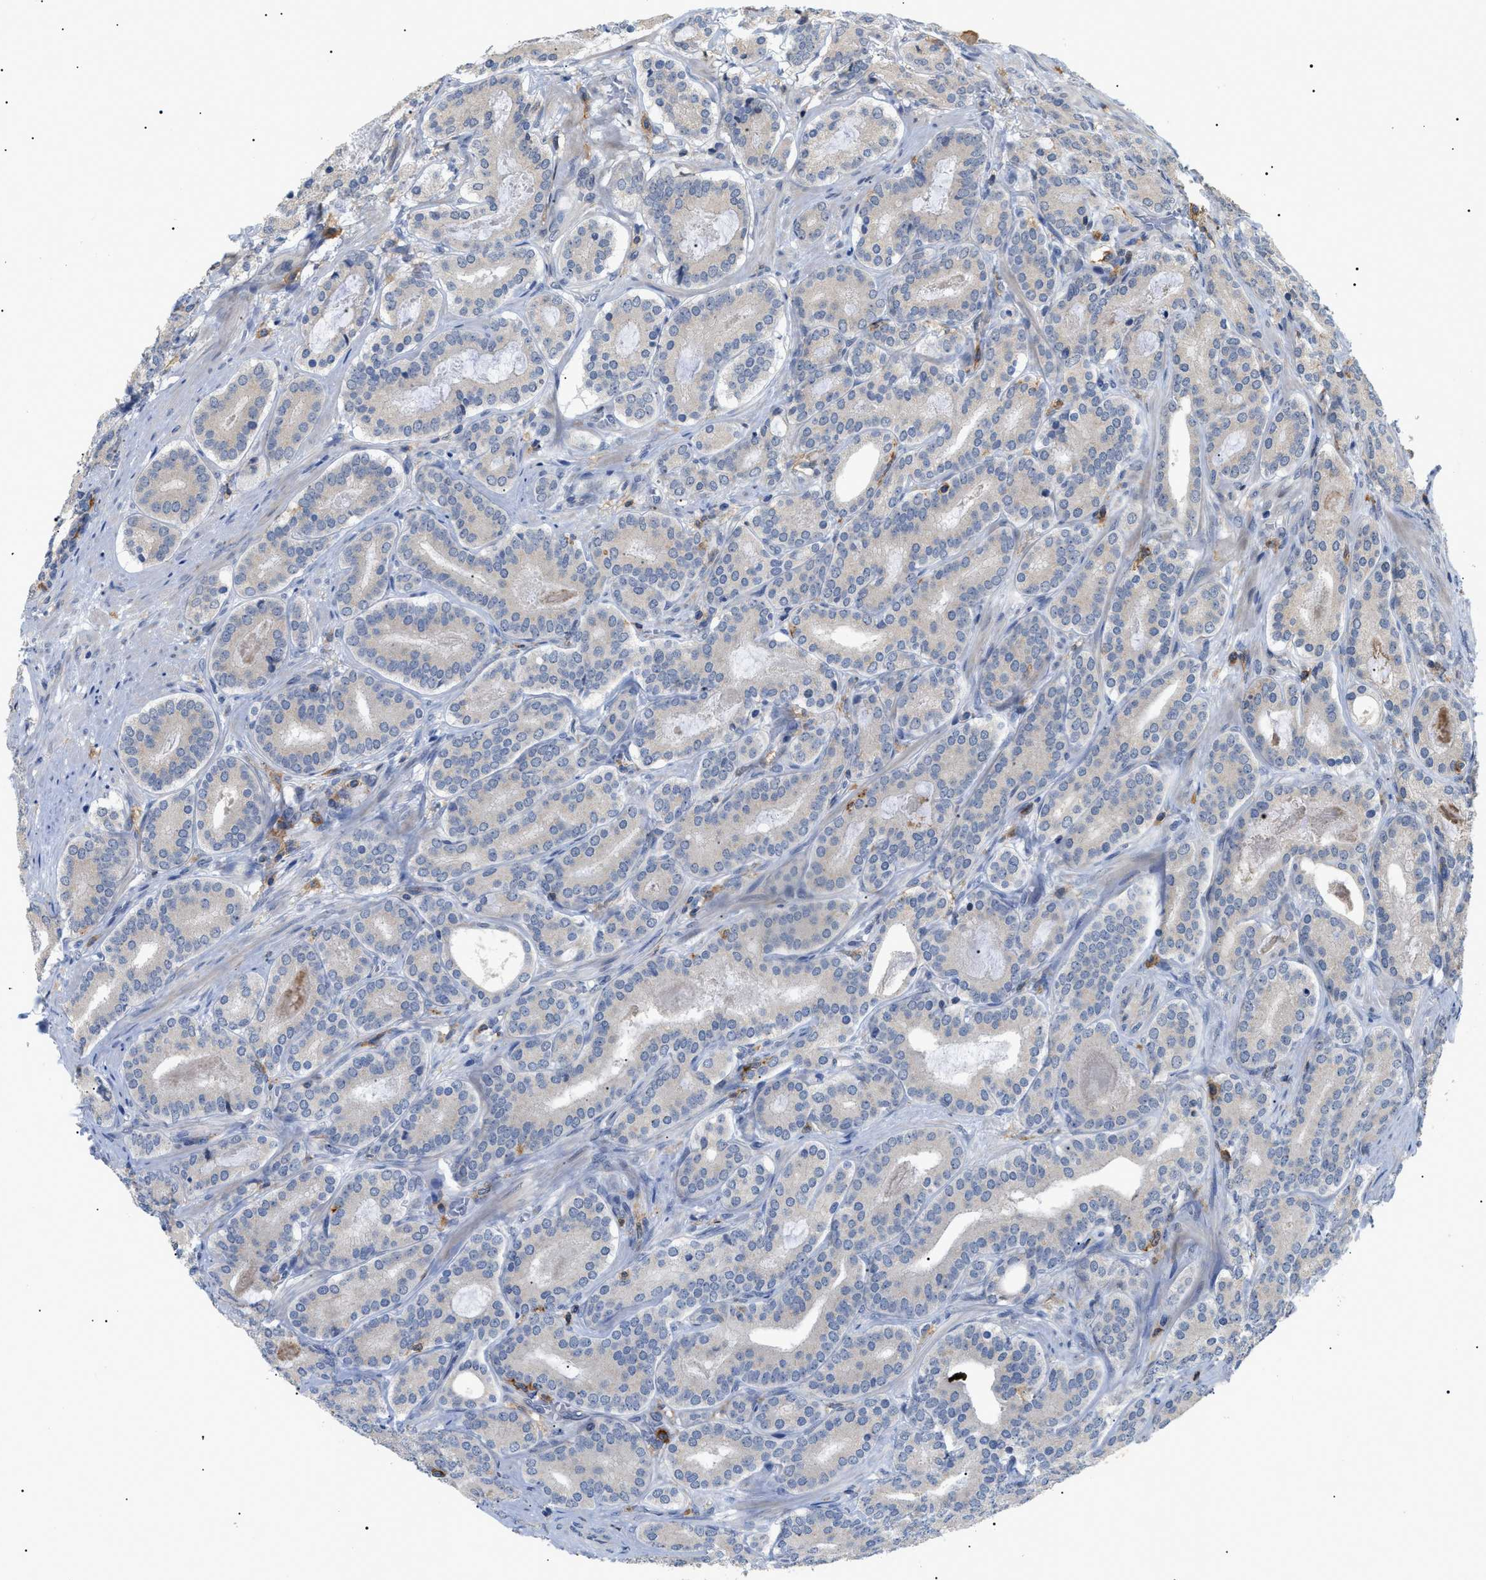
{"staining": {"intensity": "negative", "quantity": "none", "location": "none"}, "tissue": "prostate cancer", "cell_type": "Tumor cells", "image_type": "cancer", "snomed": [{"axis": "morphology", "description": "Adenocarcinoma, High grade"}, {"axis": "topography", "description": "Prostate"}], "caption": "Tumor cells show no significant expression in prostate cancer.", "gene": "CD300A", "patient": {"sex": "male", "age": 60}}